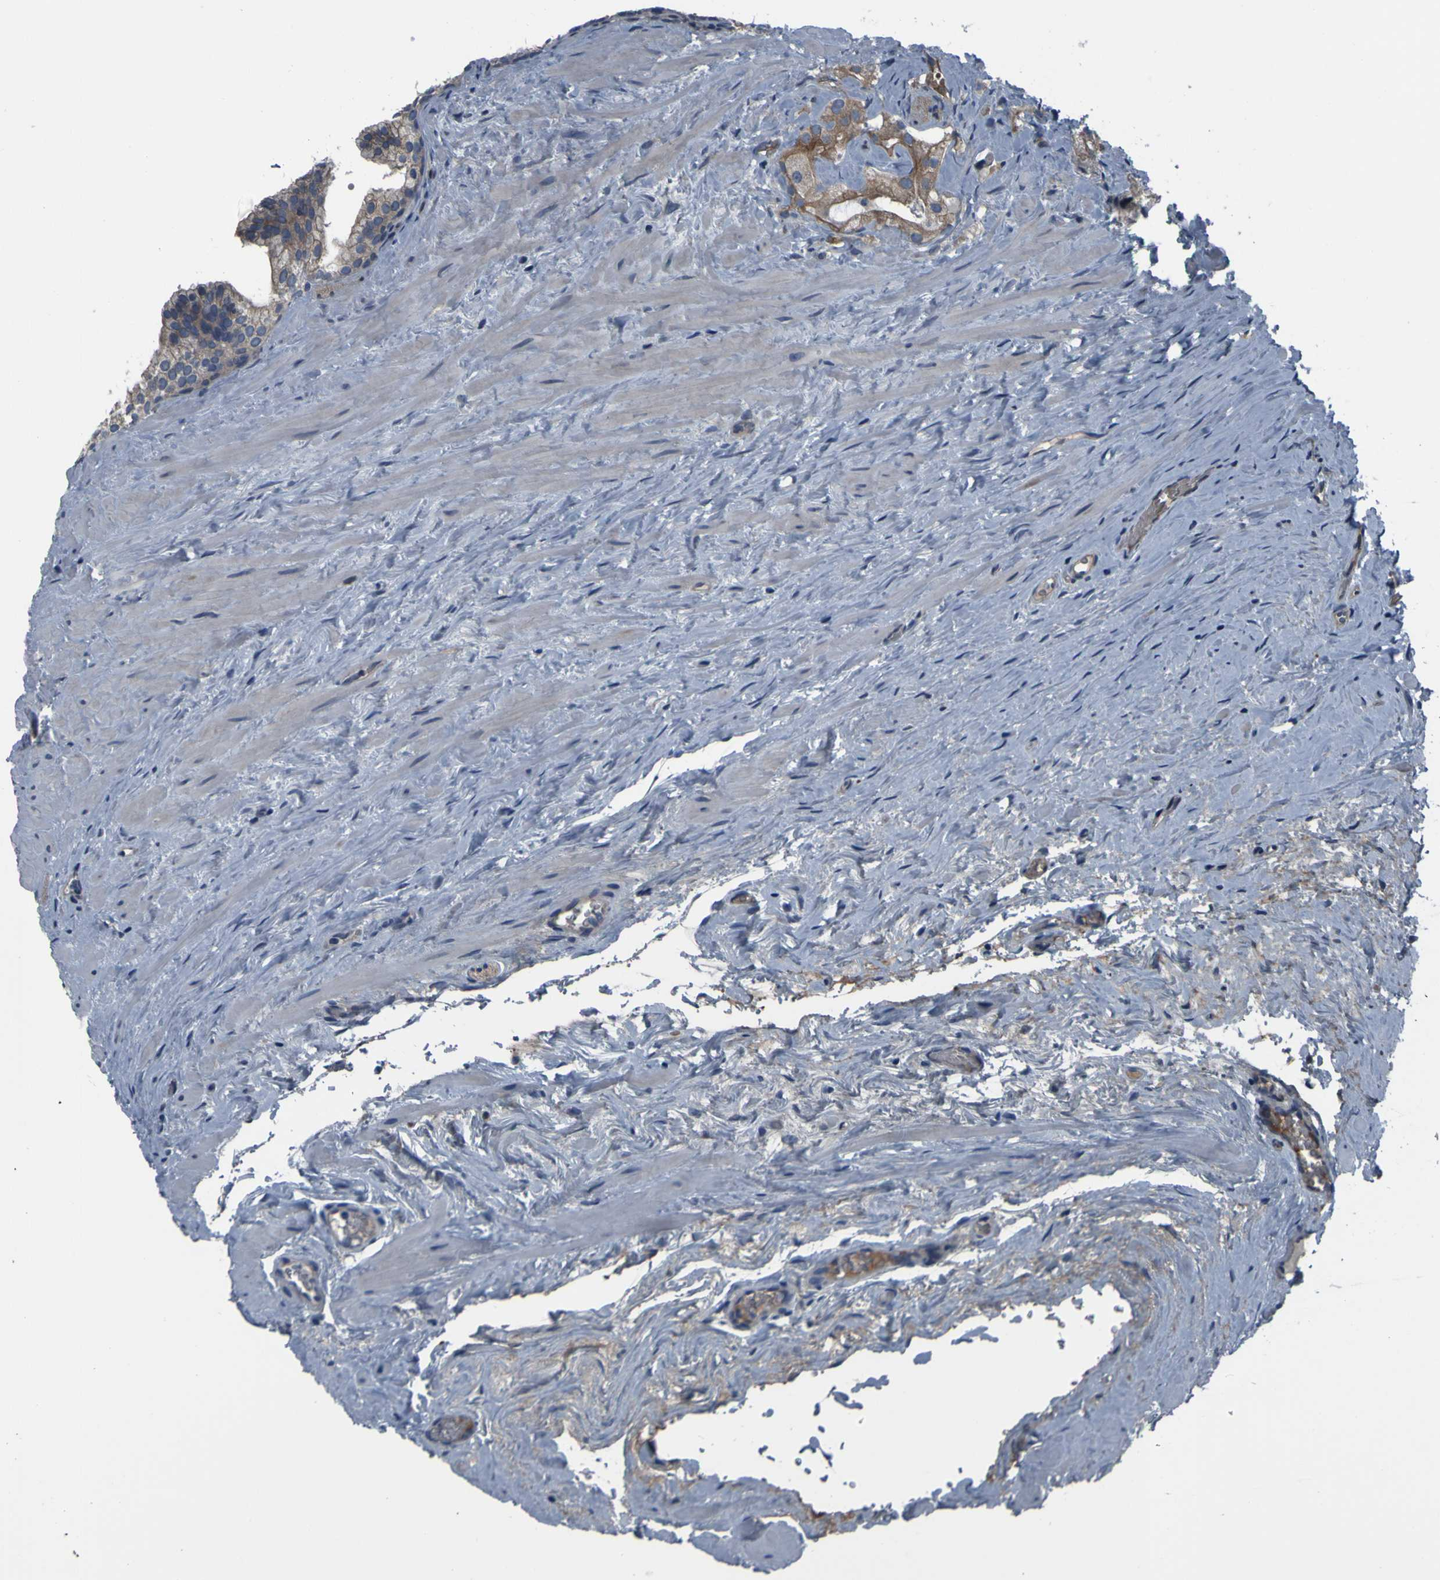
{"staining": {"intensity": "moderate", "quantity": ">75%", "location": "cytoplasmic/membranous"}, "tissue": "prostate cancer", "cell_type": "Tumor cells", "image_type": "cancer", "snomed": [{"axis": "morphology", "description": "Adenocarcinoma, Low grade"}, {"axis": "topography", "description": "Prostate"}], "caption": "Low-grade adenocarcinoma (prostate) stained with a protein marker displays moderate staining in tumor cells.", "gene": "GRAMD1A", "patient": {"sex": "male", "age": 59}}